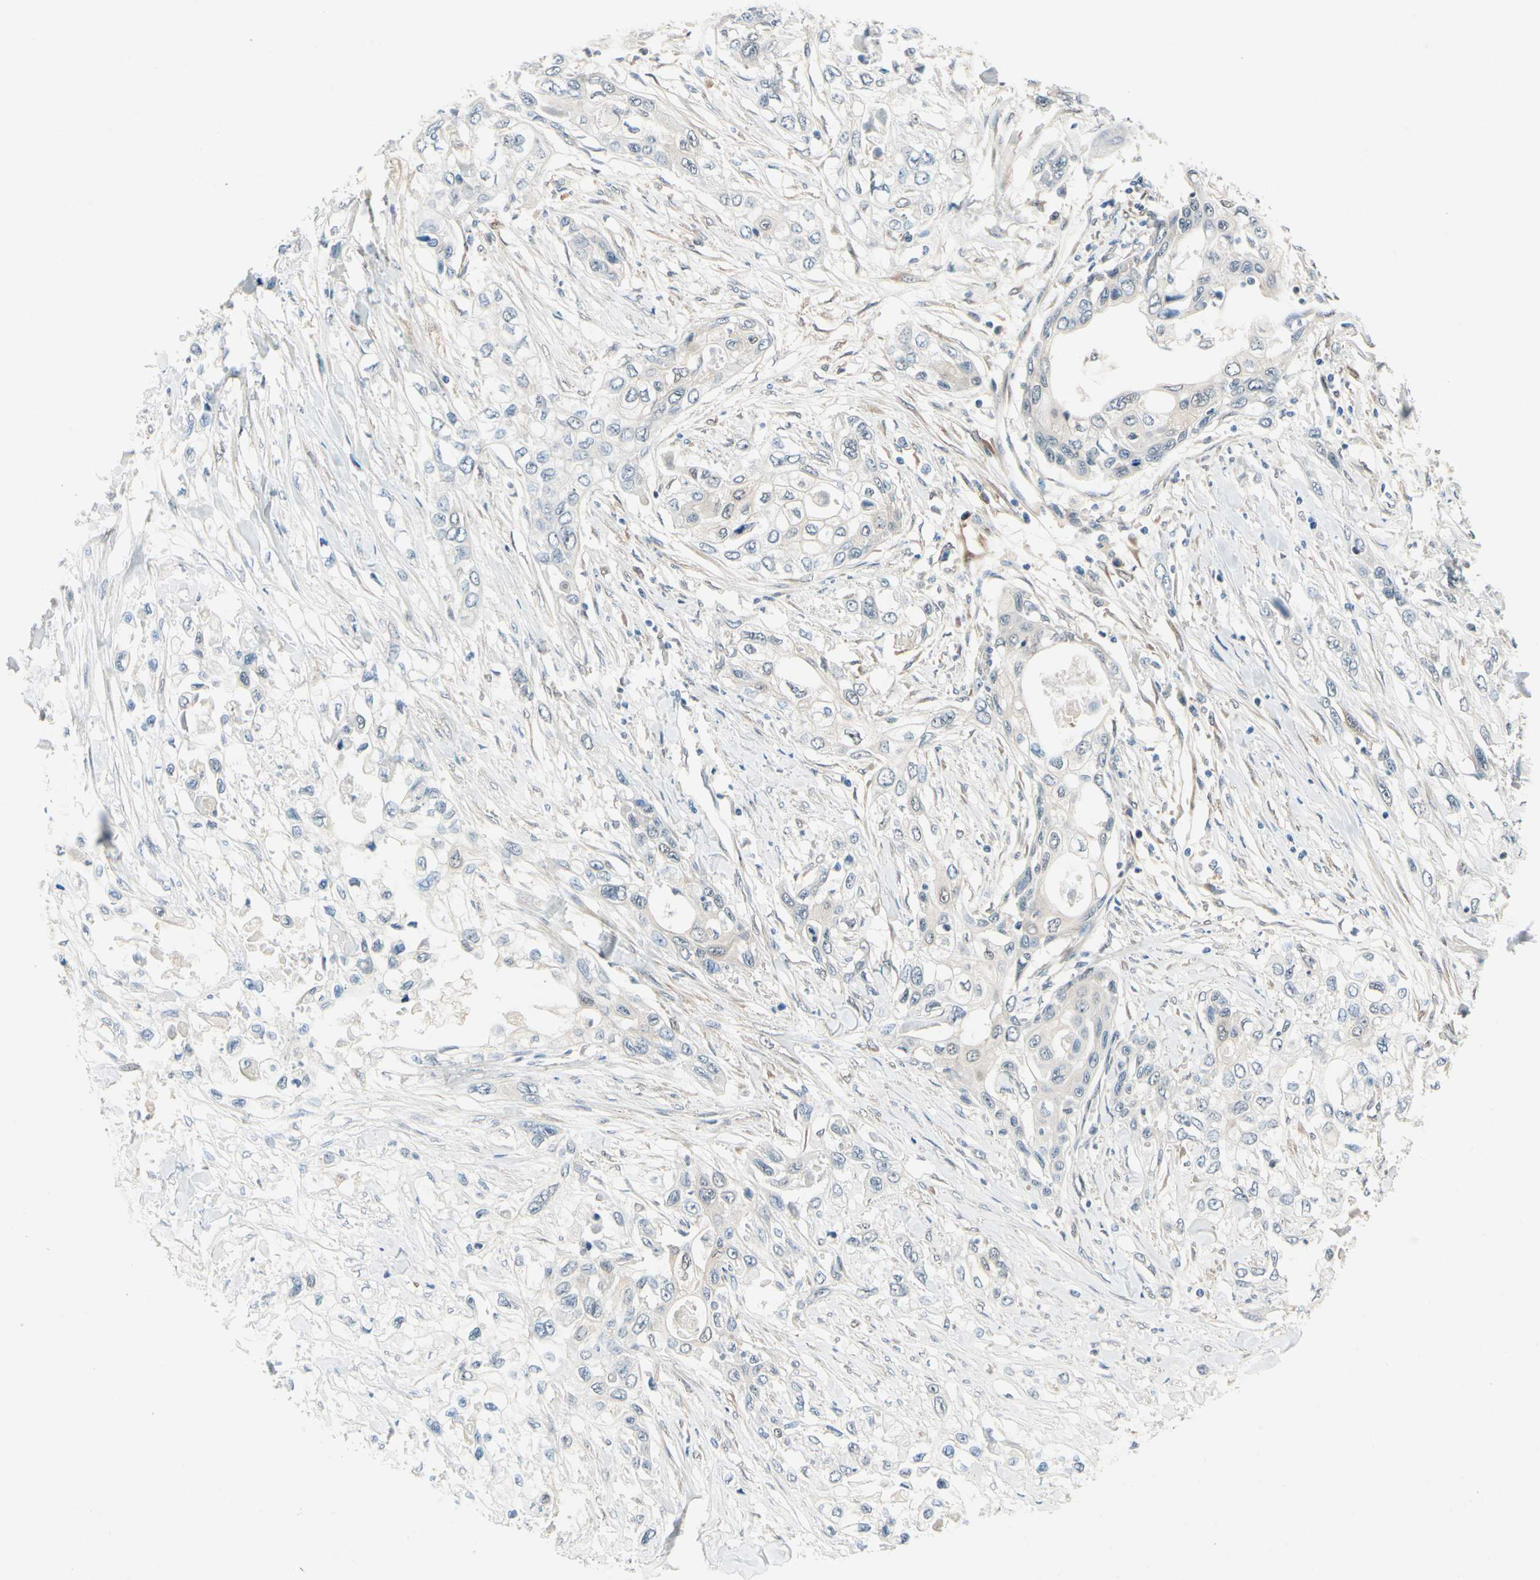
{"staining": {"intensity": "weak", "quantity": "<25%", "location": "cytoplasmic/membranous"}, "tissue": "pancreatic cancer", "cell_type": "Tumor cells", "image_type": "cancer", "snomed": [{"axis": "morphology", "description": "Adenocarcinoma, NOS"}, {"axis": "topography", "description": "Pancreas"}], "caption": "Adenocarcinoma (pancreatic) stained for a protein using immunohistochemistry (IHC) reveals no staining tumor cells.", "gene": "WIPI1", "patient": {"sex": "female", "age": 70}}